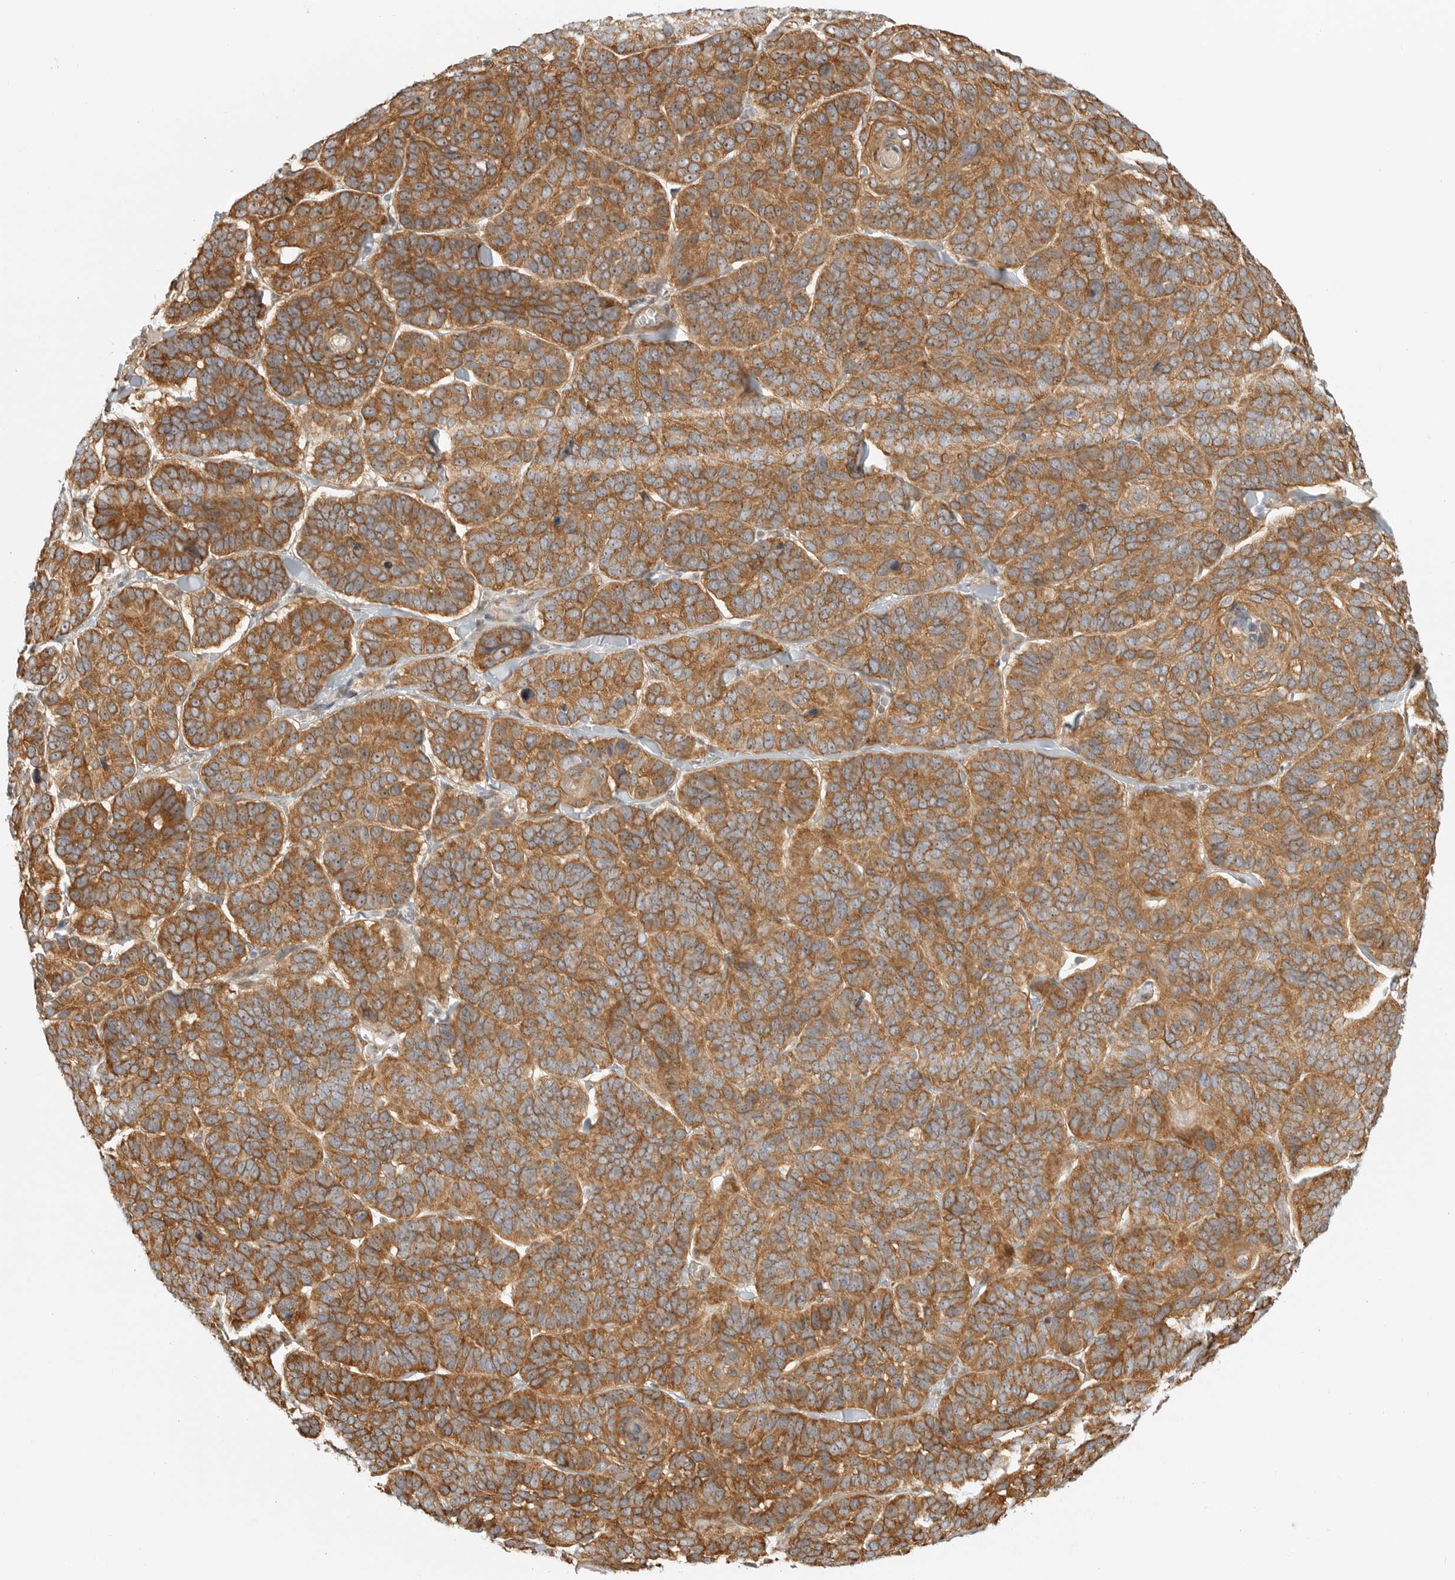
{"staining": {"intensity": "strong", "quantity": ">75%", "location": "cytoplasmic/membranous"}, "tissue": "skin cancer", "cell_type": "Tumor cells", "image_type": "cancer", "snomed": [{"axis": "morphology", "description": "Basal cell carcinoma"}, {"axis": "topography", "description": "Skin"}], "caption": "IHC (DAB (3,3'-diaminobenzidine)) staining of human skin basal cell carcinoma shows strong cytoplasmic/membranous protein positivity in about >75% of tumor cells. (DAB IHC, brown staining for protein, blue staining for nuclei).", "gene": "DSCC1", "patient": {"sex": "male", "age": 62}}